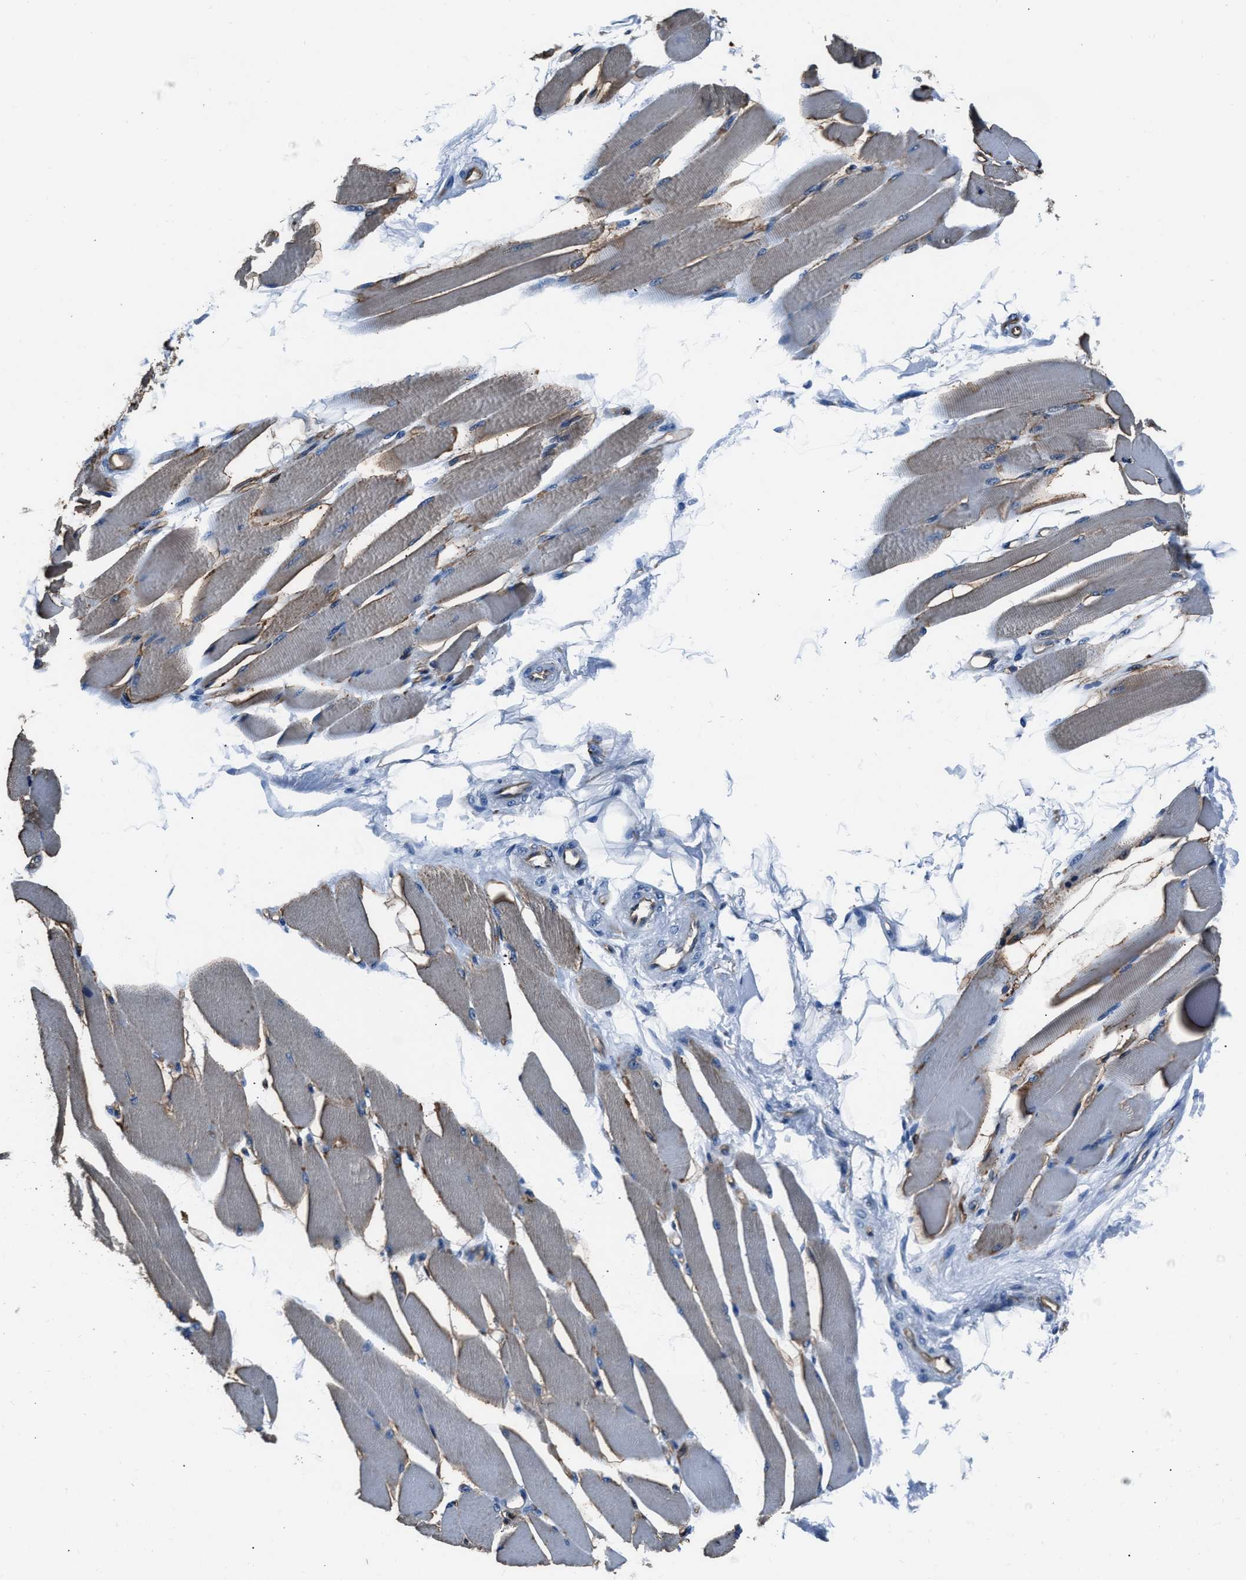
{"staining": {"intensity": "weak", "quantity": "<25%", "location": "cytoplasmic/membranous"}, "tissue": "skeletal muscle", "cell_type": "Myocytes", "image_type": "normal", "snomed": [{"axis": "morphology", "description": "Normal tissue, NOS"}, {"axis": "topography", "description": "Skeletal muscle"}, {"axis": "topography", "description": "Peripheral nerve tissue"}], "caption": "Human skeletal muscle stained for a protein using immunohistochemistry displays no expression in myocytes.", "gene": "PRTFDC1", "patient": {"sex": "female", "age": 84}}